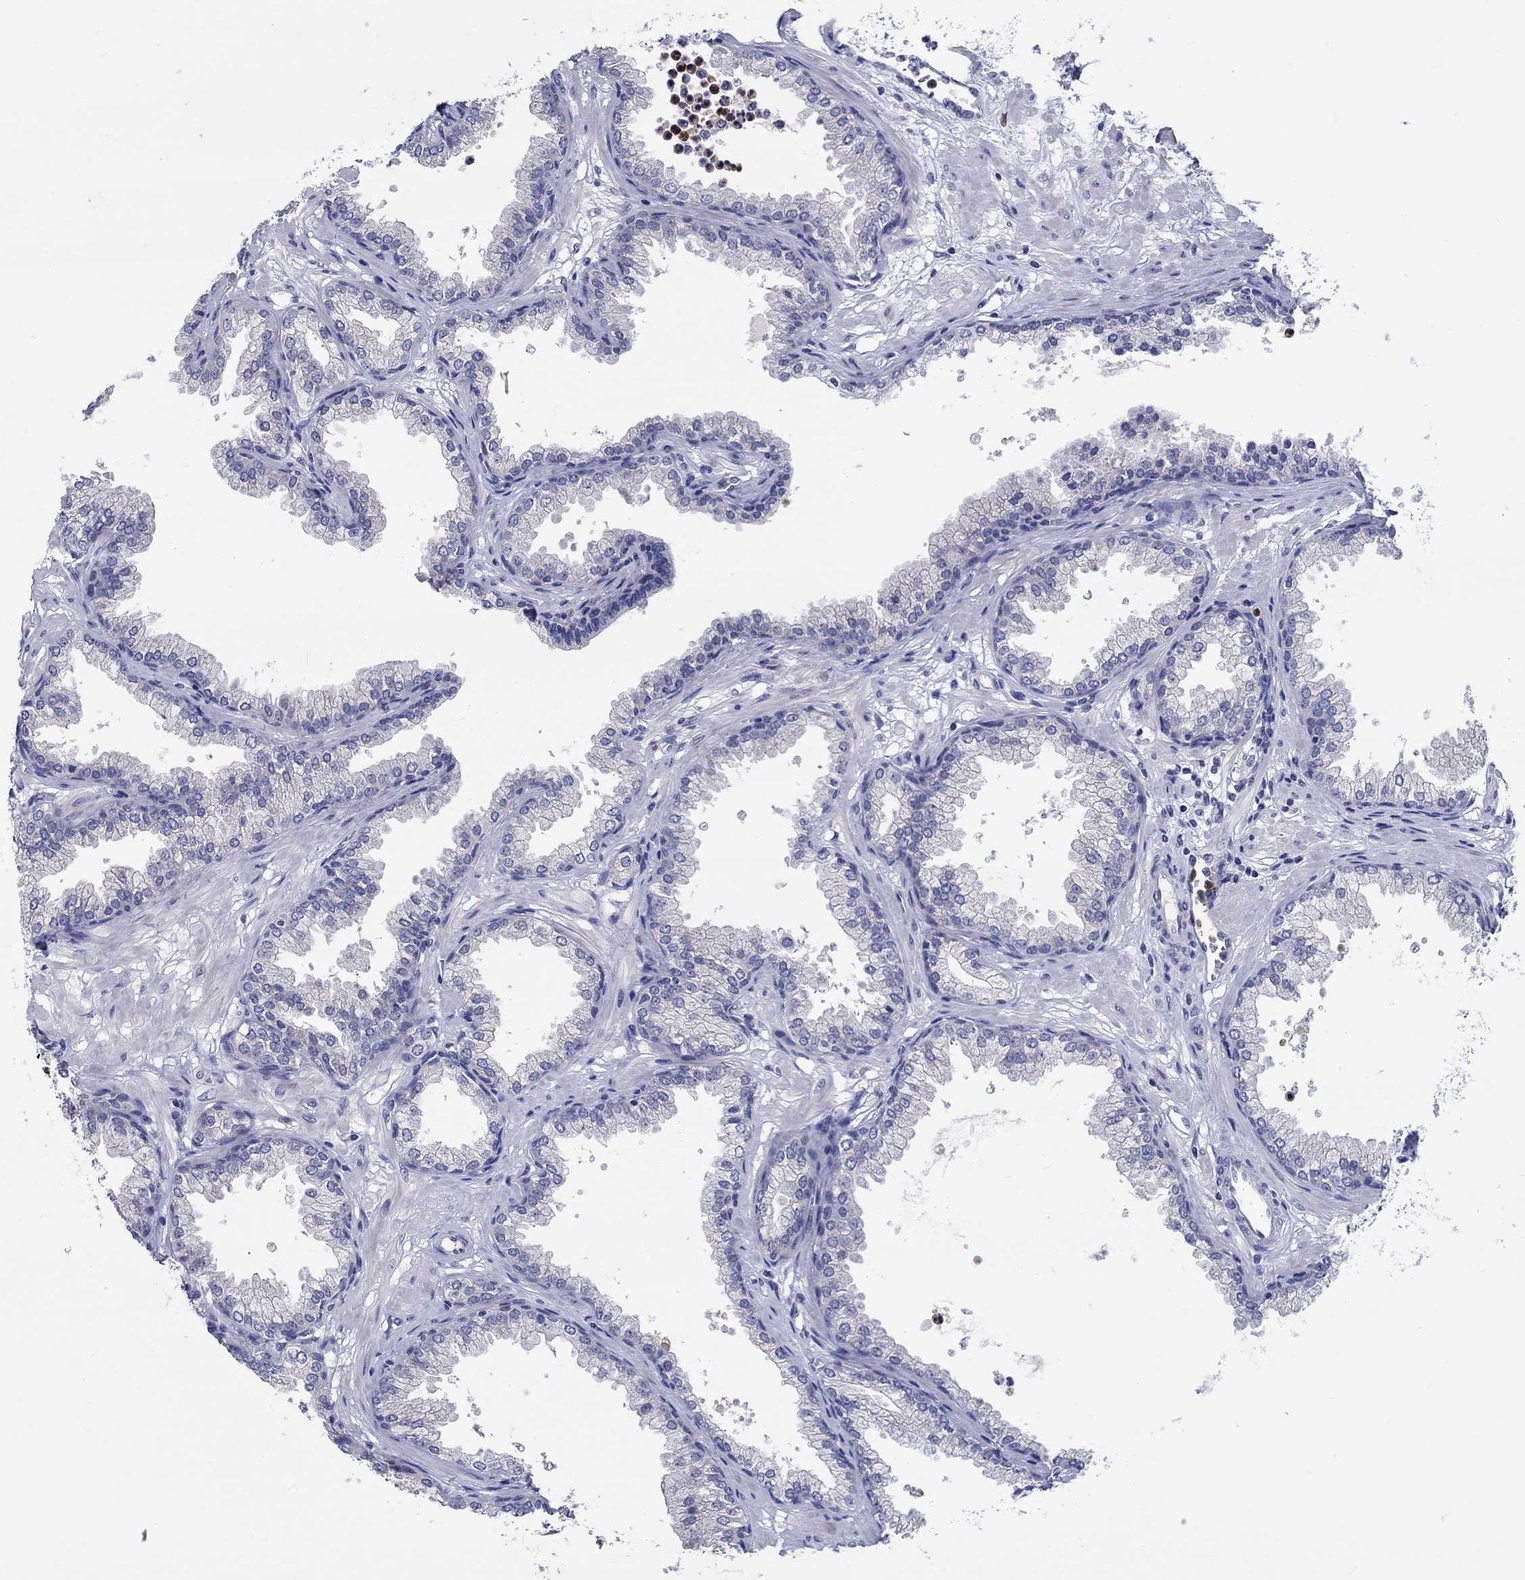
{"staining": {"intensity": "negative", "quantity": "none", "location": "none"}, "tissue": "prostate", "cell_type": "Glandular cells", "image_type": "normal", "snomed": [{"axis": "morphology", "description": "Normal tissue, NOS"}, {"axis": "topography", "description": "Prostate"}], "caption": "Immunohistochemistry (IHC) micrograph of unremarkable prostate: prostate stained with DAB demonstrates no significant protein positivity in glandular cells. The staining was performed using DAB to visualize the protein expression in brown, while the nuclei were stained in blue with hematoxylin (Magnification: 20x).", "gene": "CHIT1", "patient": {"sex": "male", "age": 37}}